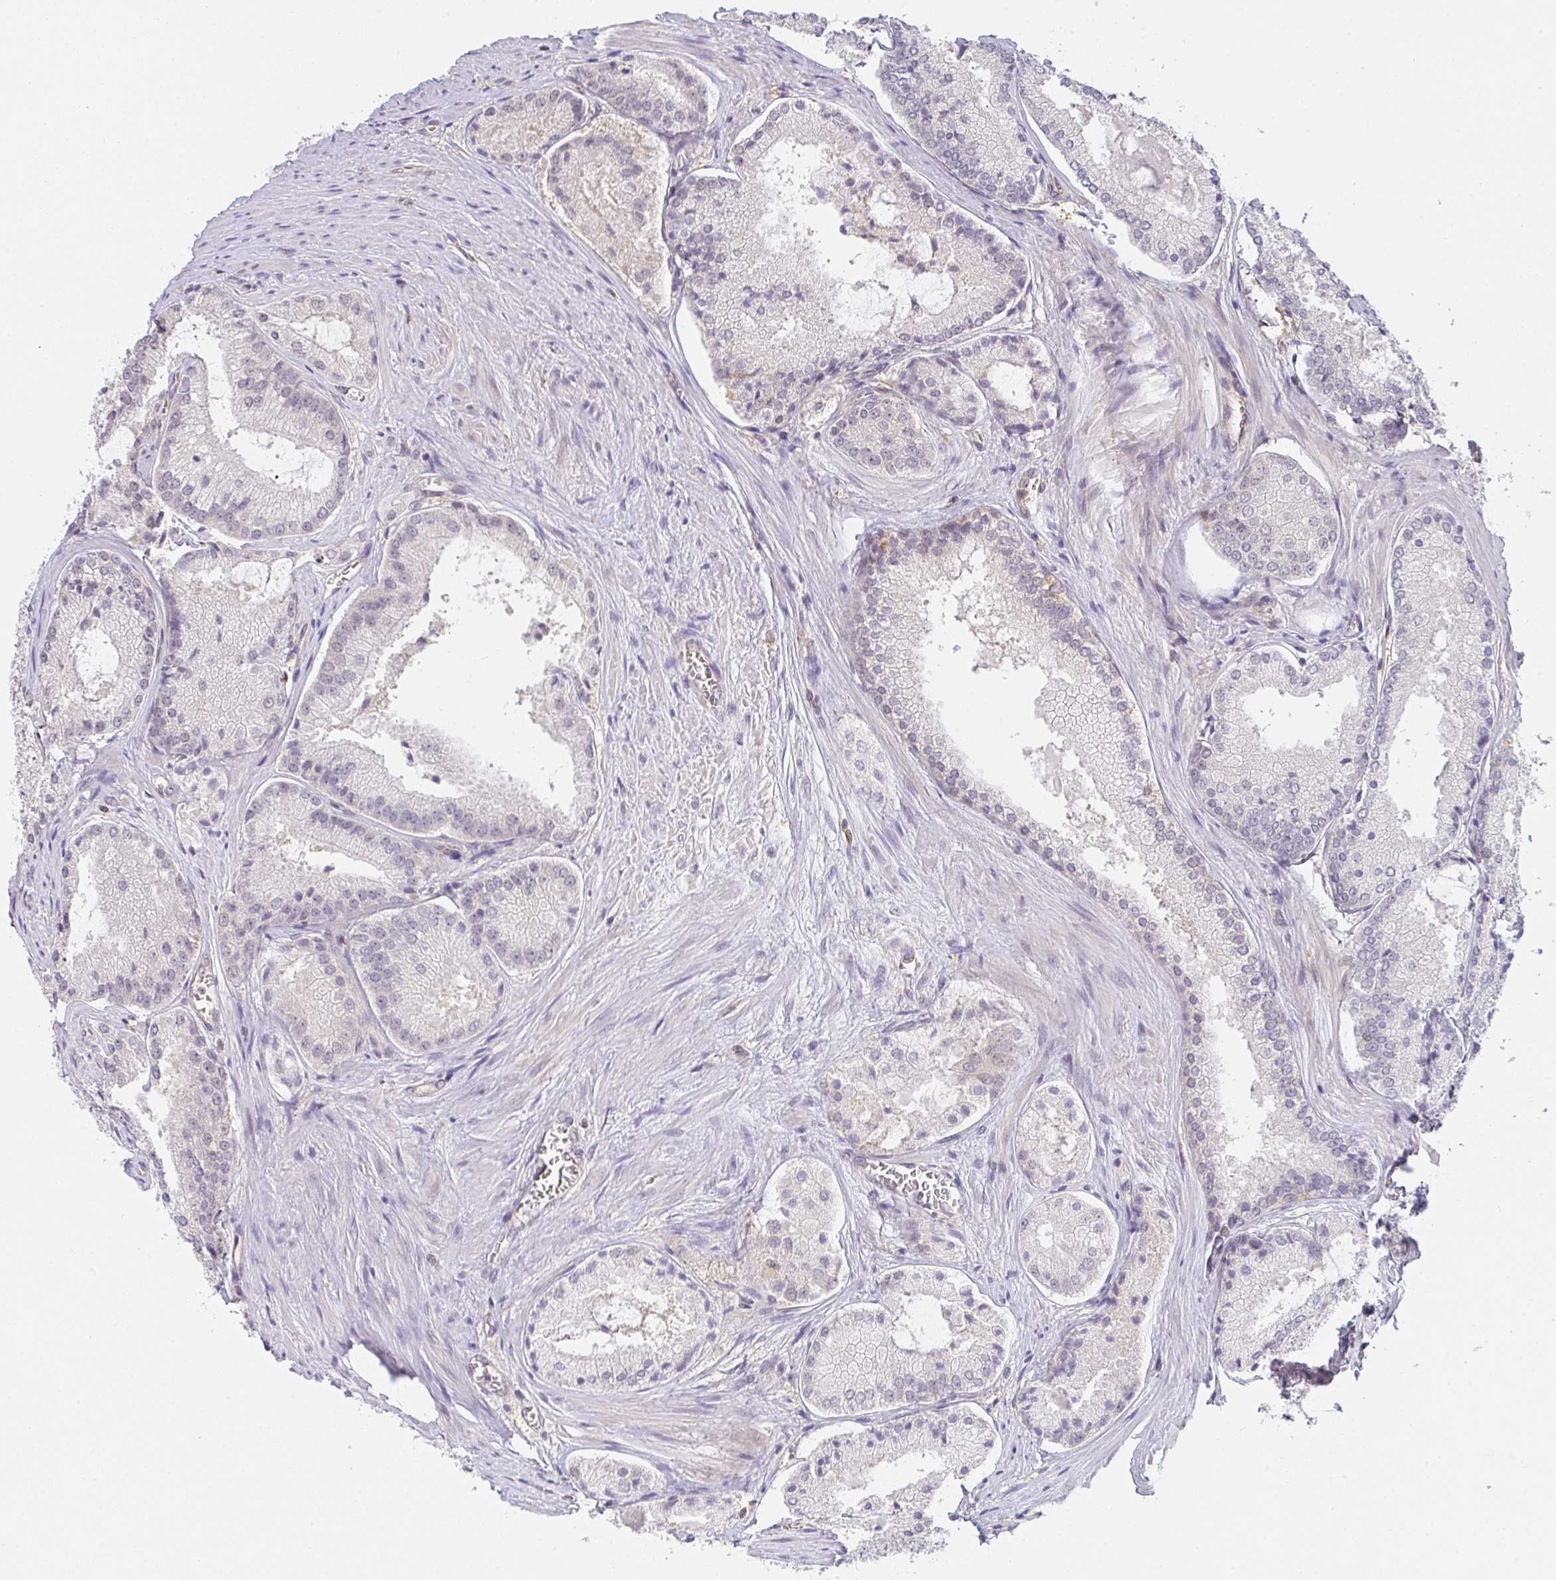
{"staining": {"intensity": "negative", "quantity": "none", "location": "none"}, "tissue": "prostate cancer", "cell_type": "Tumor cells", "image_type": "cancer", "snomed": [{"axis": "morphology", "description": "Adenocarcinoma, High grade"}, {"axis": "topography", "description": "Prostate"}], "caption": "An image of human prostate cancer (adenocarcinoma (high-grade)) is negative for staining in tumor cells. (IHC, brightfield microscopy, high magnification).", "gene": "GSDMB", "patient": {"sex": "male", "age": 73}}